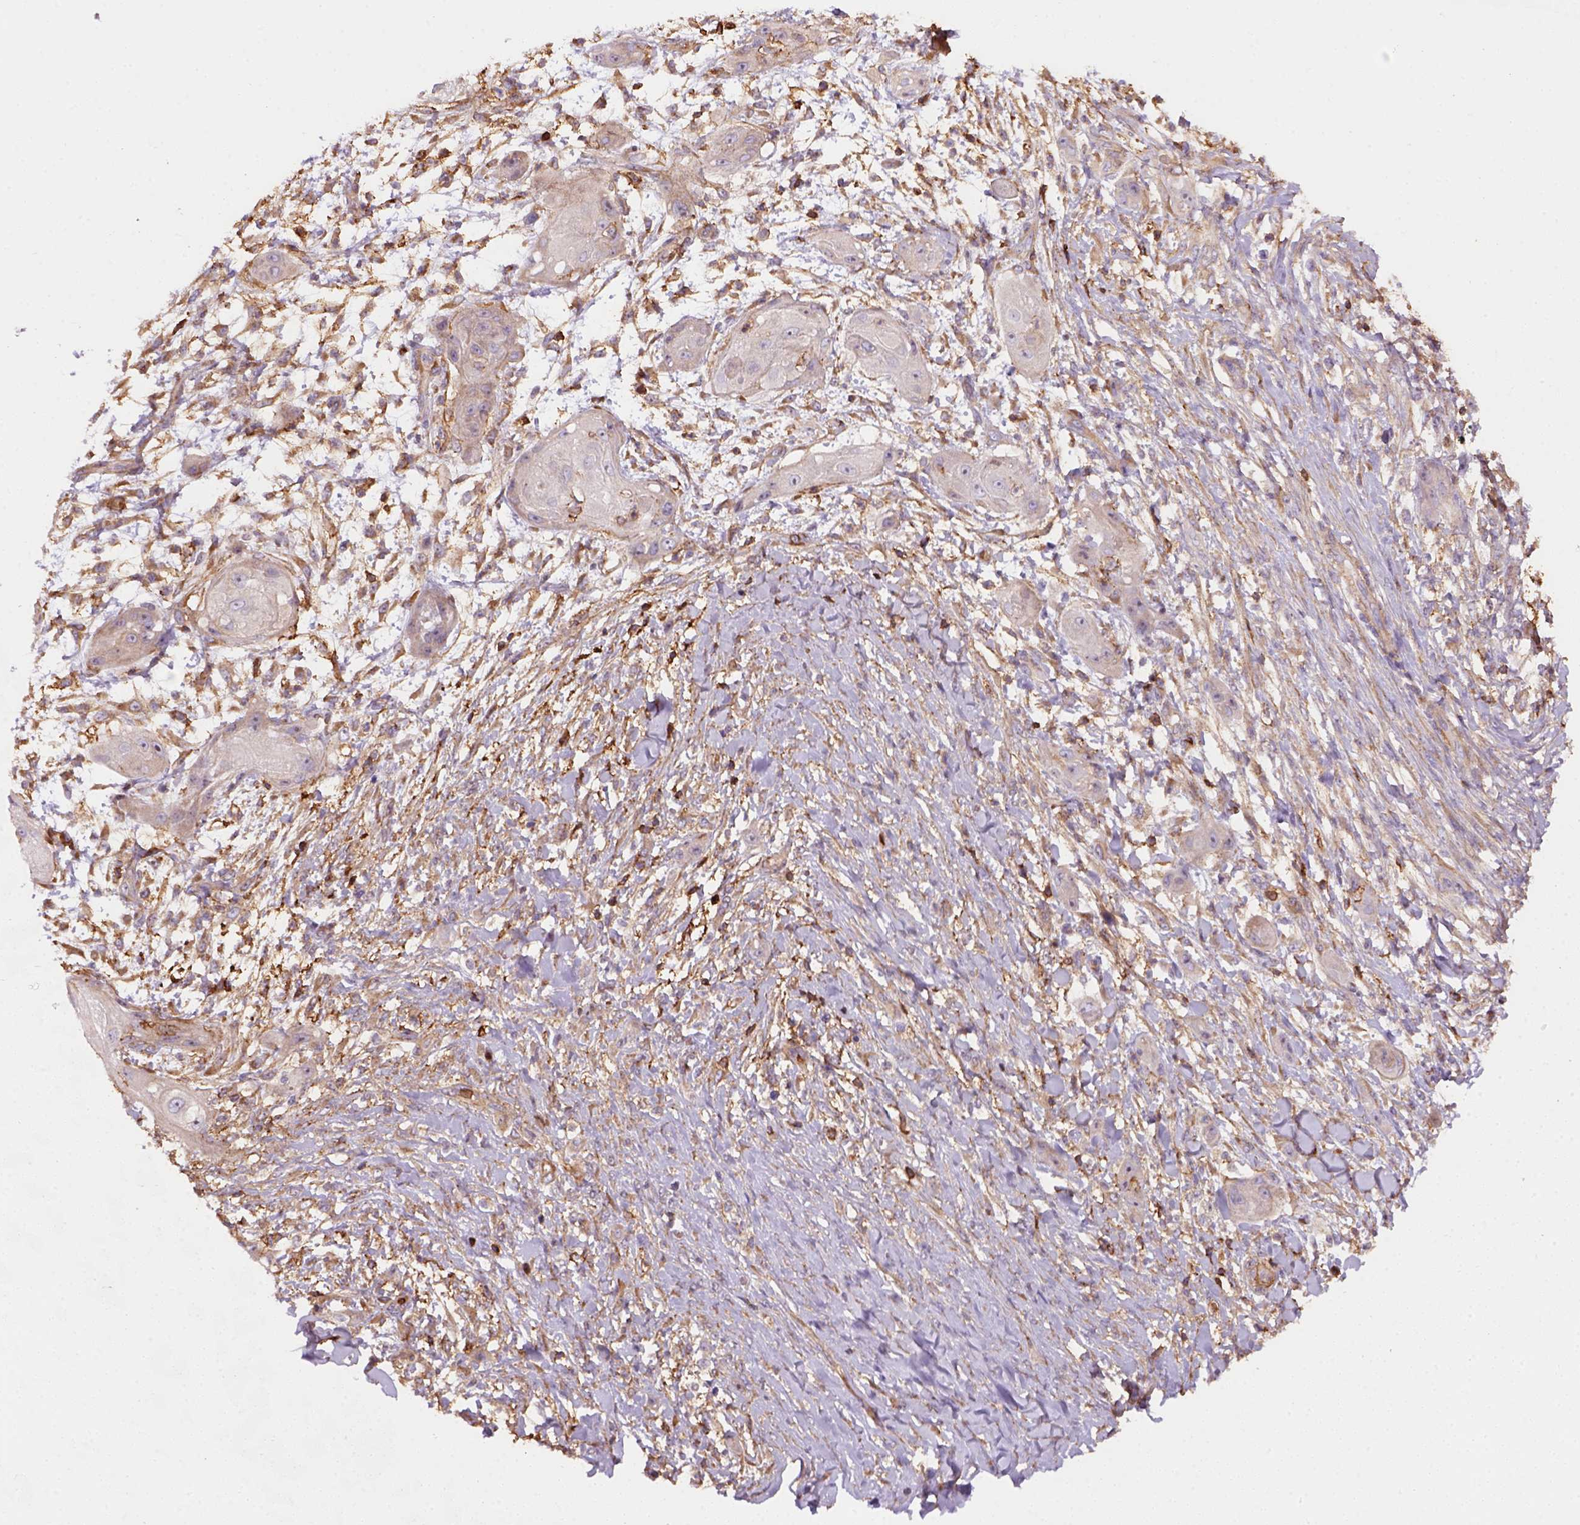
{"staining": {"intensity": "negative", "quantity": "none", "location": "none"}, "tissue": "skin cancer", "cell_type": "Tumor cells", "image_type": "cancer", "snomed": [{"axis": "morphology", "description": "Squamous cell carcinoma, NOS"}, {"axis": "topography", "description": "Skin"}], "caption": "Immunohistochemistry micrograph of neoplastic tissue: human squamous cell carcinoma (skin) stained with DAB demonstrates no significant protein positivity in tumor cells. (Stains: DAB (3,3'-diaminobenzidine) immunohistochemistry with hematoxylin counter stain, Microscopy: brightfield microscopy at high magnification).", "gene": "GPRC5D", "patient": {"sex": "male", "age": 62}}